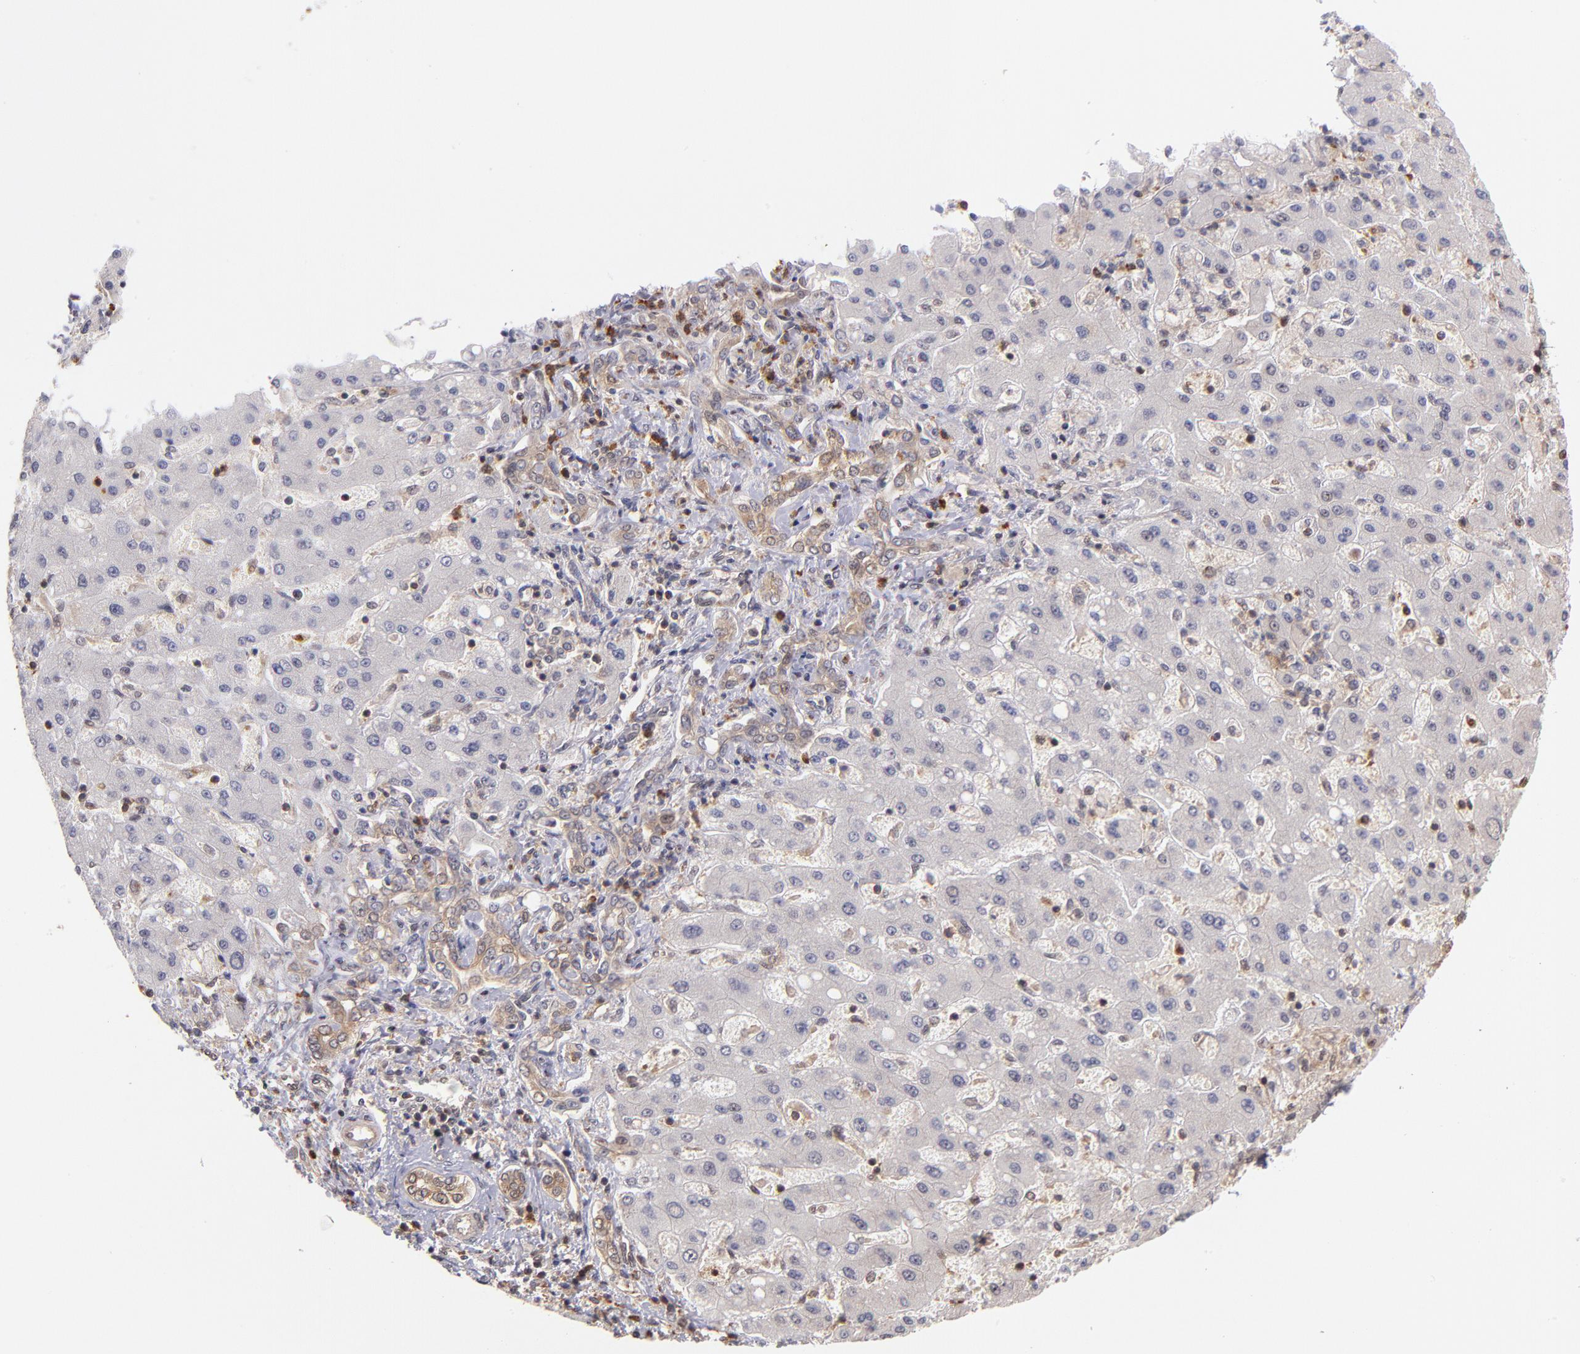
{"staining": {"intensity": "weak", "quantity": ">75%", "location": "cytoplasmic/membranous"}, "tissue": "liver cancer", "cell_type": "Tumor cells", "image_type": "cancer", "snomed": [{"axis": "morphology", "description": "Cholangiocarcinoma"}, {"axis": "topography", "description": "Liver"}], "caption": "This image reveals IHC staining of human cholangiocarcinoma (liver), with low weak cytoplasmic/membranous expression in about >75% of tumor cells.", "gene": "YWHAB", "patient": {"sex": "male", "age": 50}}